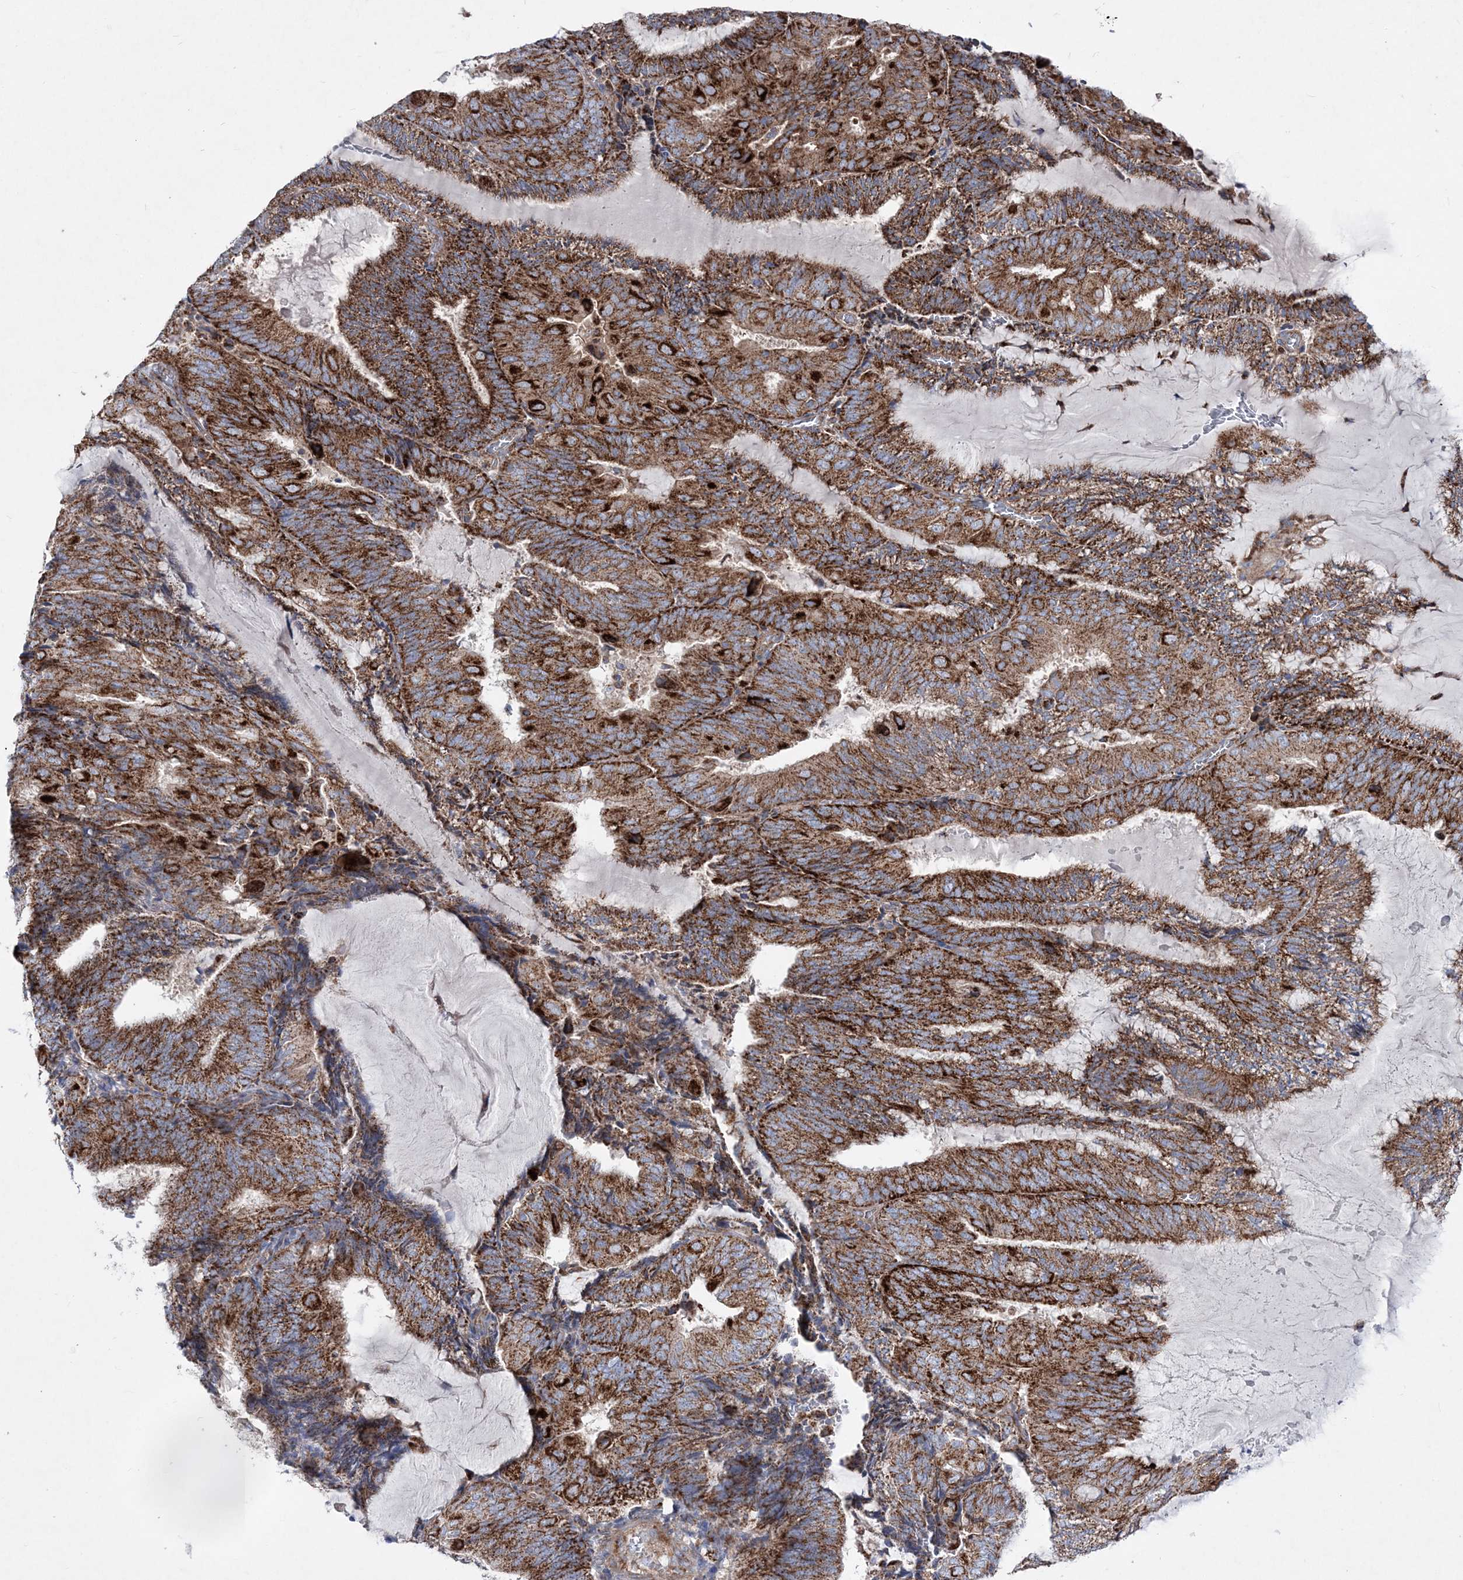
{"staining": {"intensity": "strong", "quantity": ">75%", "location": "cytoplasmic/membranous"}, "tissue": "endometrial cancer", "cell_type": "Tumor cells", "image_type": "cancer", "snomed": [{"axis": "morphology", "description": "Adenocarcinoma, NOS"}, {"axis": "topography", "description": "Endometrium"}], "caption": "Approximately >75% of tumor cells in endometrial adenocarcinoma exhibit strong cytoplasmic/membranous protein expression as visualized by brown immunohistochemical staining.", "gene": "NGLY1", "patient": {"sex": "female", "age": 81}}